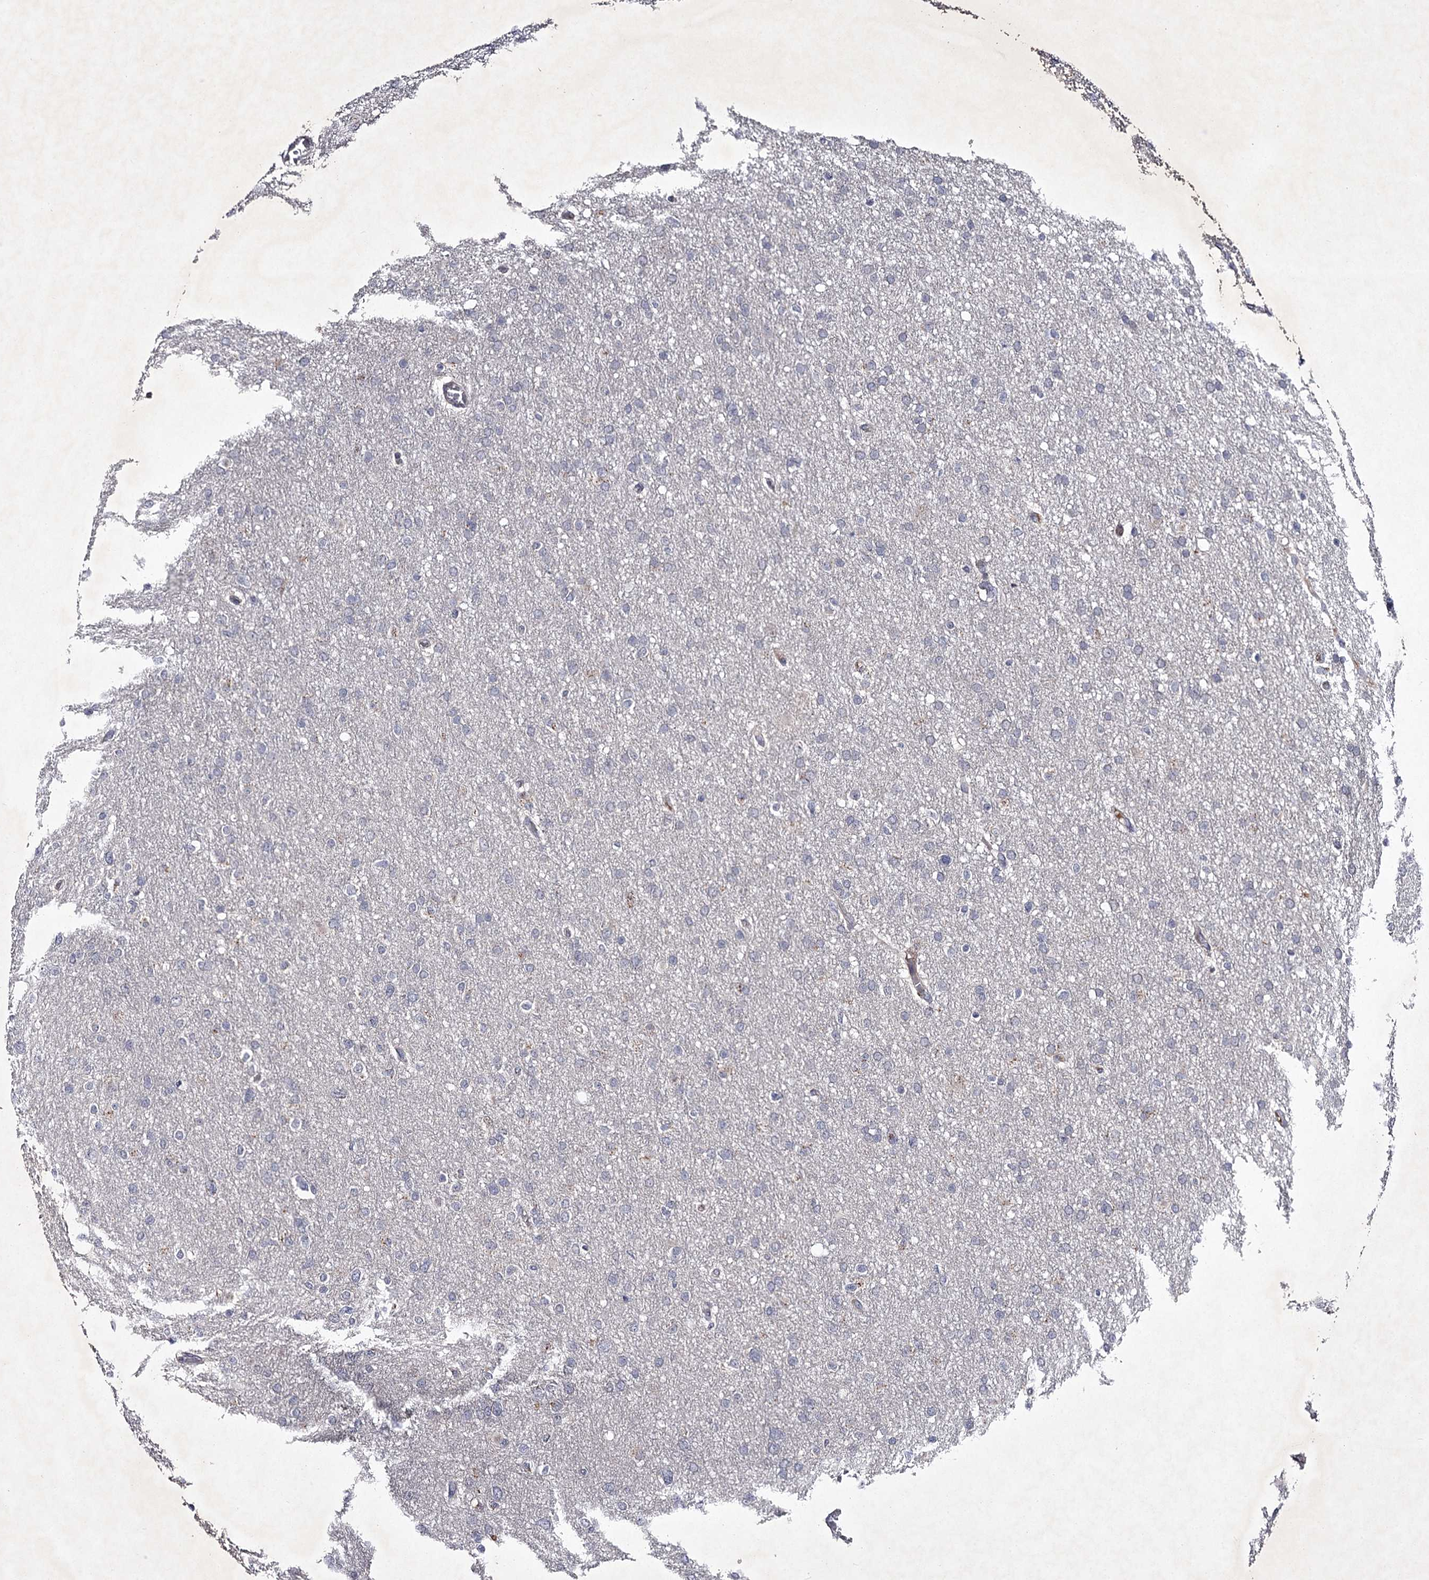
{"staining": {"intensity": "negative", "quantity": "none", "location": "none"}, "tissue": "glioma", "cell_type": "Tumor cells", "image_type": "cancer", "snomed": [{"axis": "morphology", "description": "Glioma, malignant, High grade"}, {"axis": "topography", "description": "Cerebral cortex"}], "caption": "Tumor cells are negative for brown protein staining in malignant glioma (high-grade).", "gene": "FDXACB1", "patient": {"sex": "female", "age": 36}}